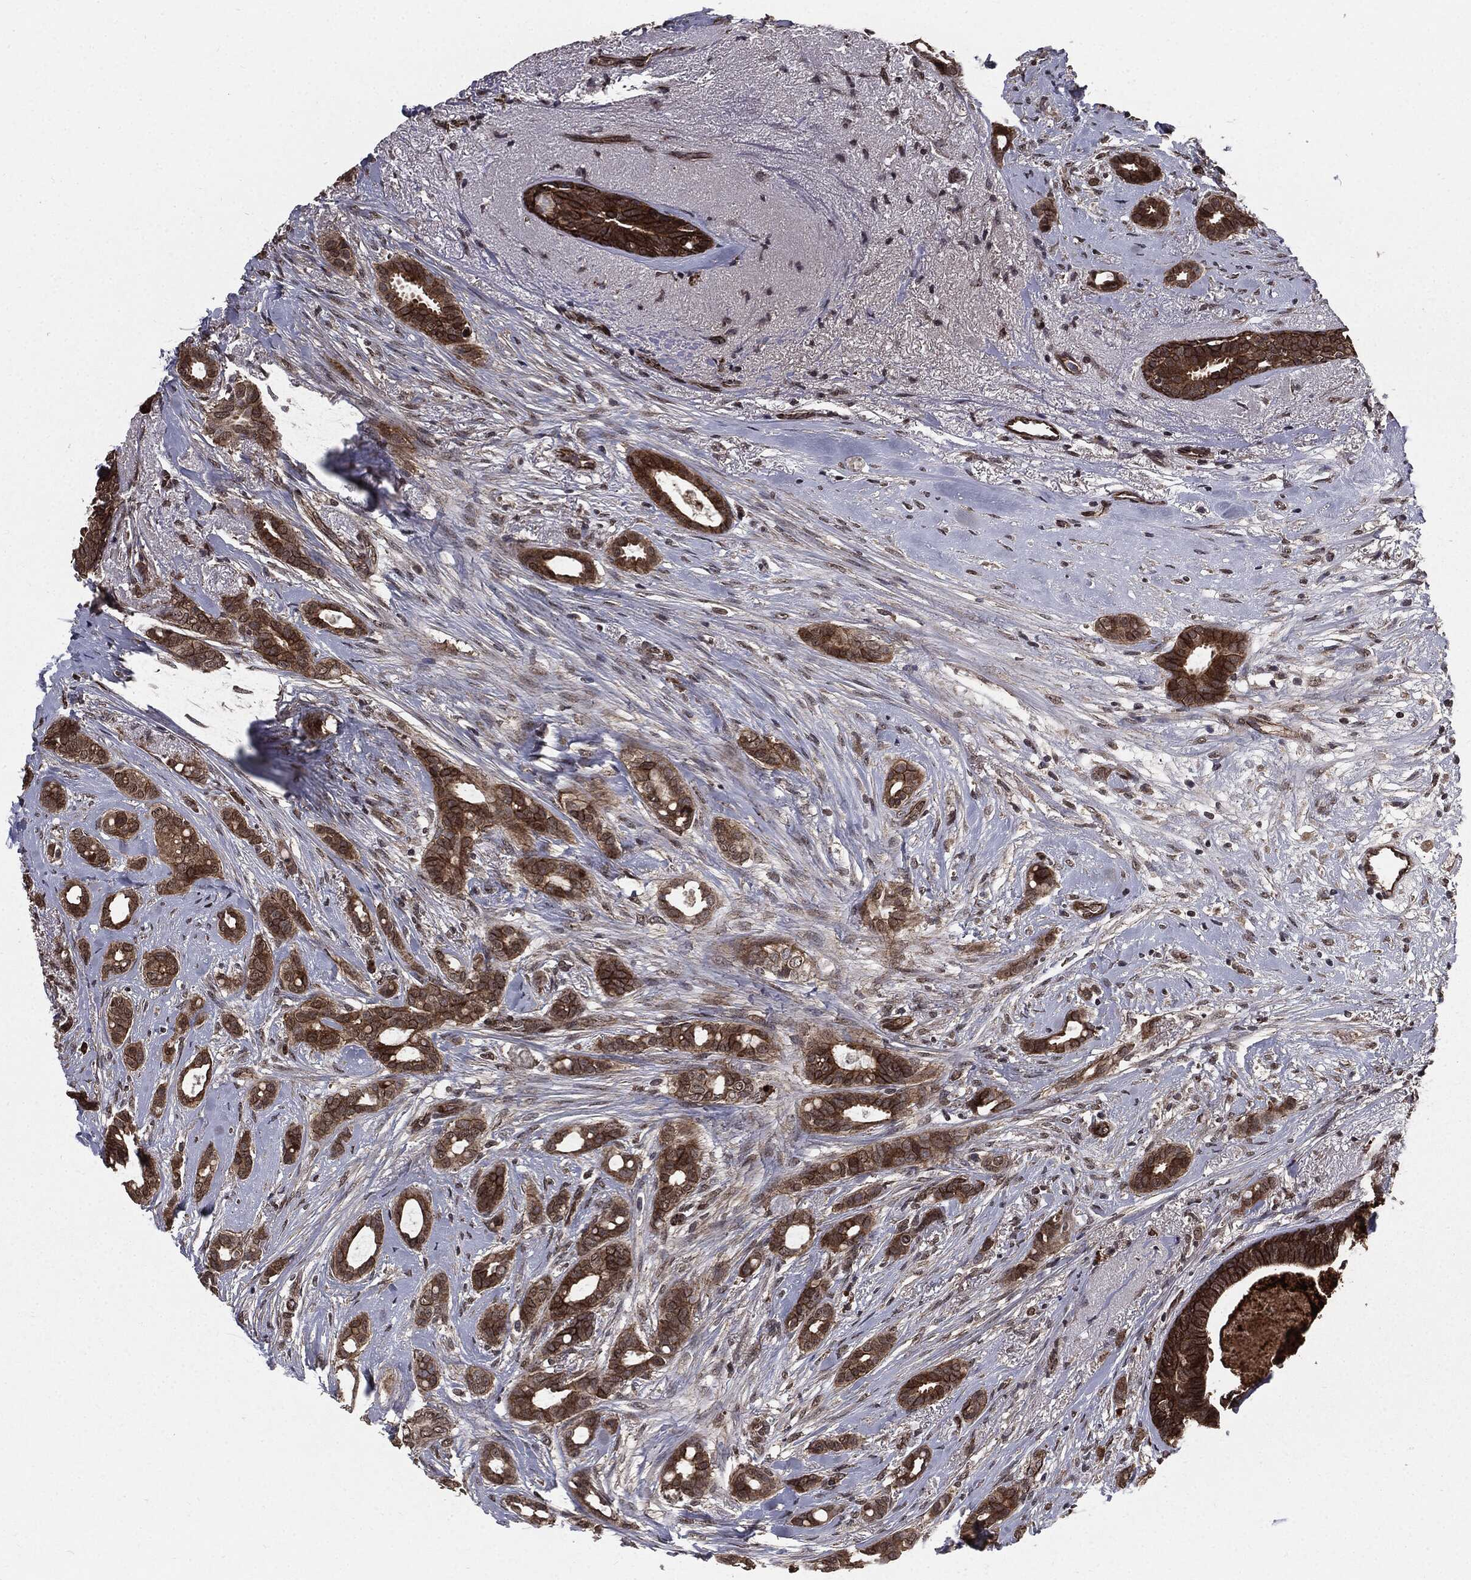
{"staining": {"intensity": "strong", "quantity": ">75%", "location": "cytoplasmic/membranous"}, "tissue": "breast cancer", "cell_type": "Tumor cells", "image_type": "cancer", "snomed": [{"axis": "morphology", "description": "Duct carcinoma"}, {"axis": "topography", "description": "Breast"}], "caption": "Breast intraductal carcinoma stained with a protein marker displays strong staining in tumor cells.", "gene": "PTPA", "patient": {"sex": "female", "age": 51}}